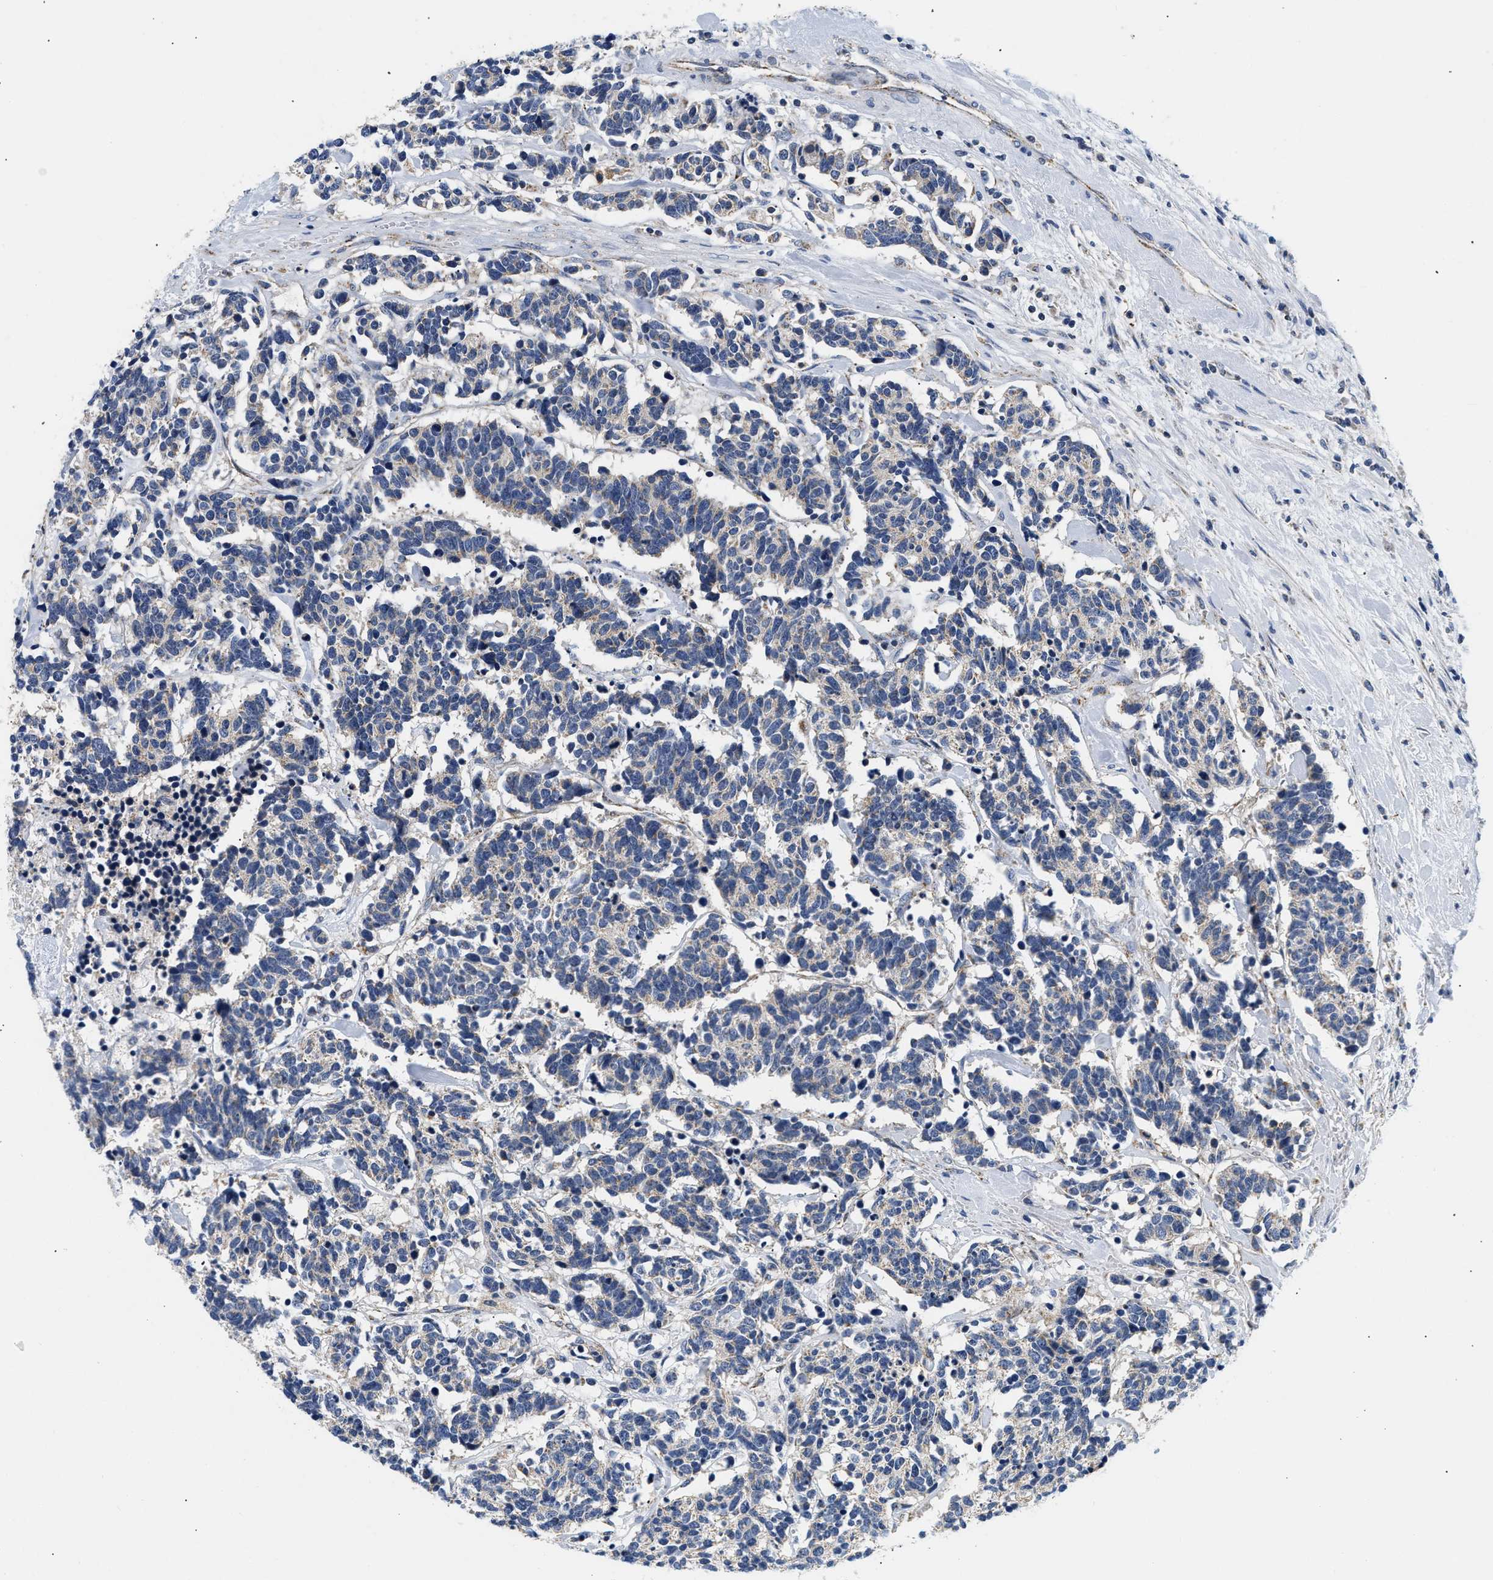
{"staining": {"intensity": "negative", "quantity": "none", "location": "none"}, "tissue": "carcinoid", "cell_type": "Tumor cells", "image_type": "cancer", "snomed": [{"axis": "morphology", "description": "Carcinoma, NOS"}, {"axis": "morphology", "description": "Carcinoid, malignant, NOS"}, {"axis": "topography", "description": "Urinary bladder"}], "caption": "Immunohistochemistry (IHC) histopathology image of carcinoid (malignant) stained for a protein (brown), which demonstrates no expression in tumor cells.", "gene": "PDP1", "patient": {"sex": "male", "age": 57}}